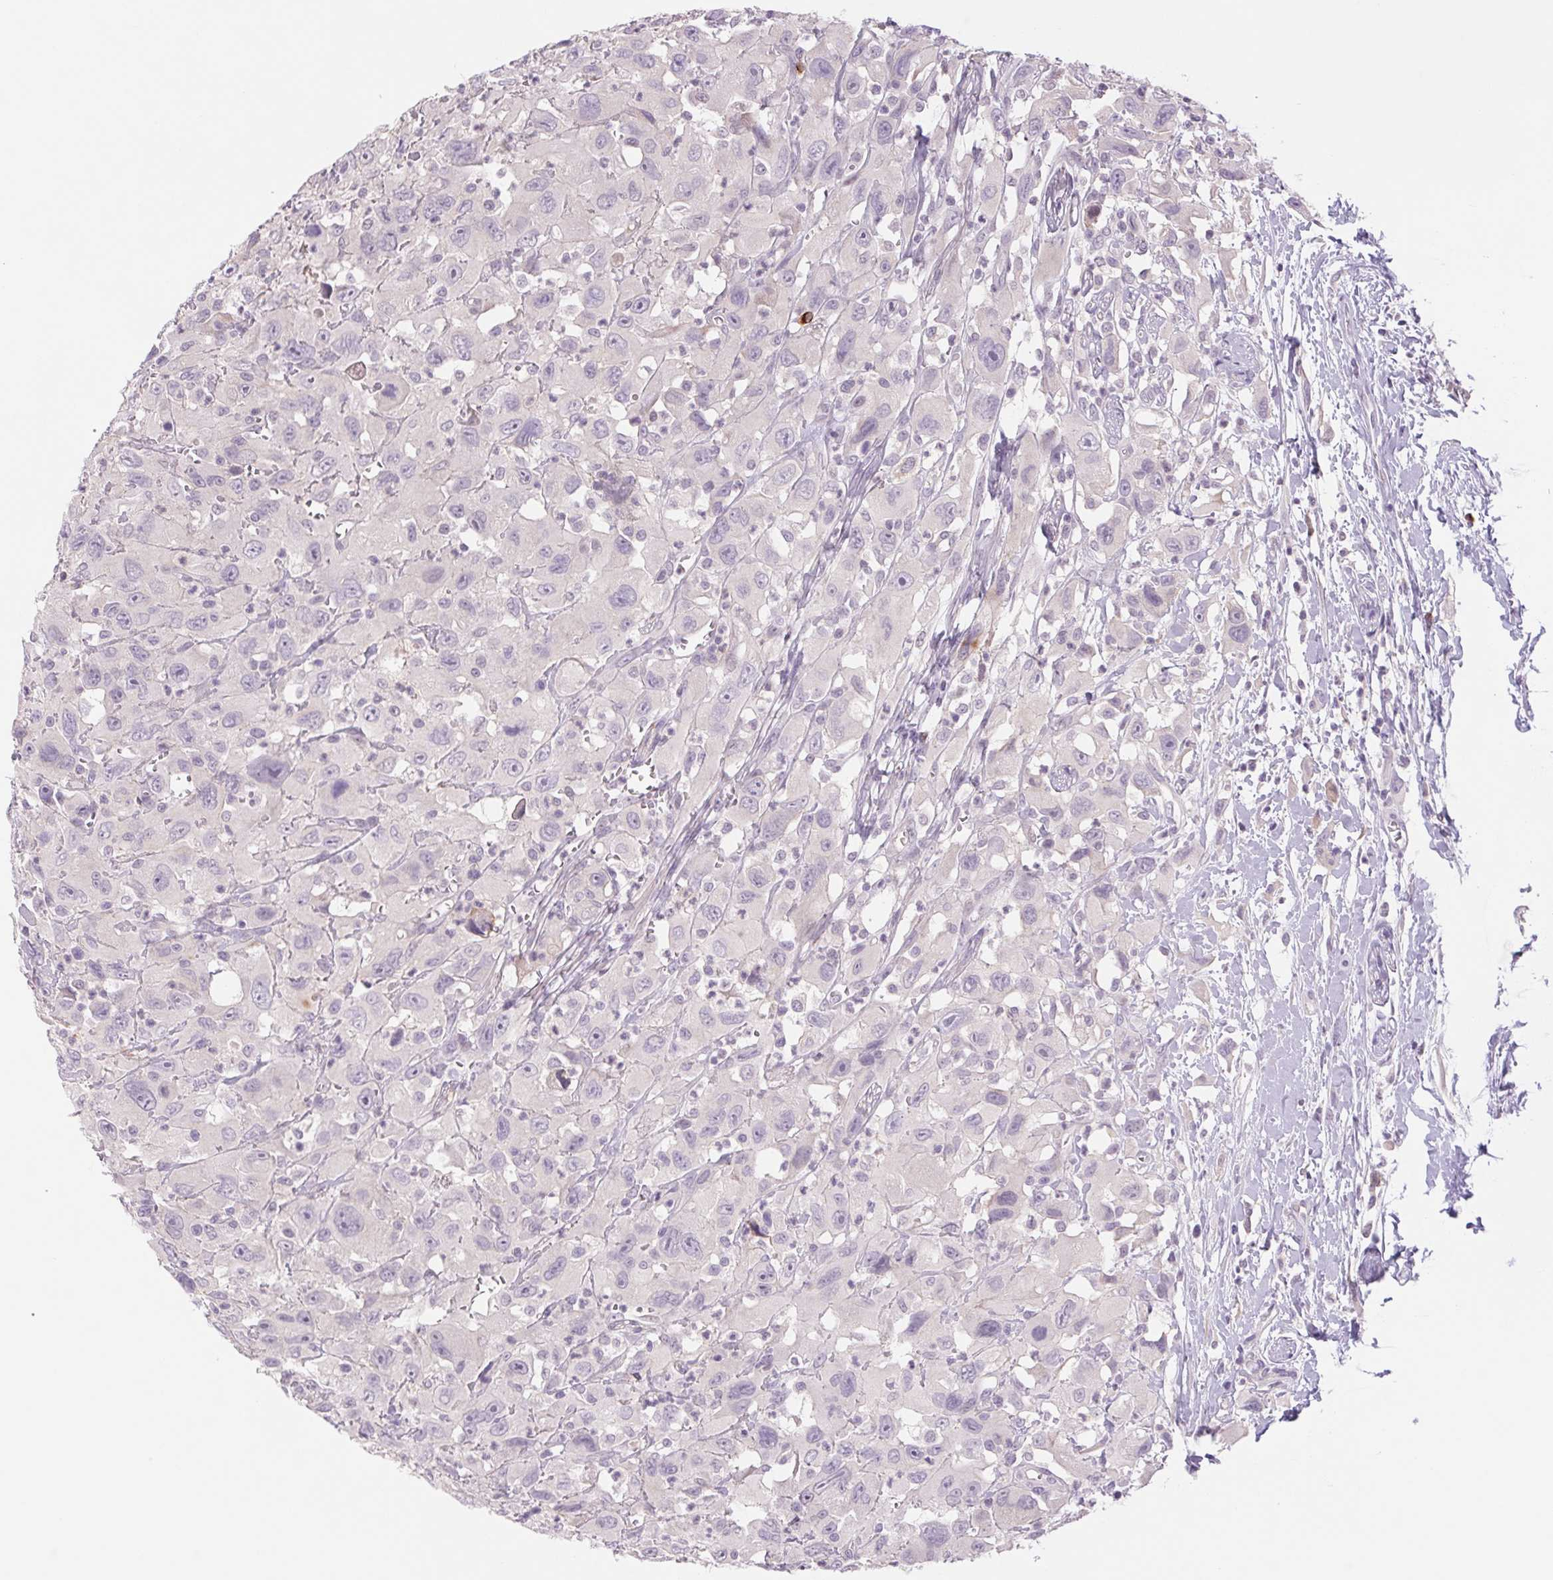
{"staining": {"intensity": "negative", "quantity": "none", "location": "none"}, "tissue": "head and neck cancer", "cell_type": "Tumor cells", "image_type": "cancer", "snomed": [{"axis": "morphology", "description": "Squamous cell carcinoma, NOS"}, {"axis": "morphology", "description": "Squamous cell carcinoma, metastatic, NOS"}, {"axis": "topography", "description": "Oral tissue"}, {"axis": "topography", "description": "Head-Neck"}], "caption": "This histopathology image is of head and neck cancer stained with IHC to label a protein in brown with the nuclei are counter-stained blue. There is no staining in tumor cells.", "gene": "KRT1", "patient": {"sex": "female", "age": 85}}